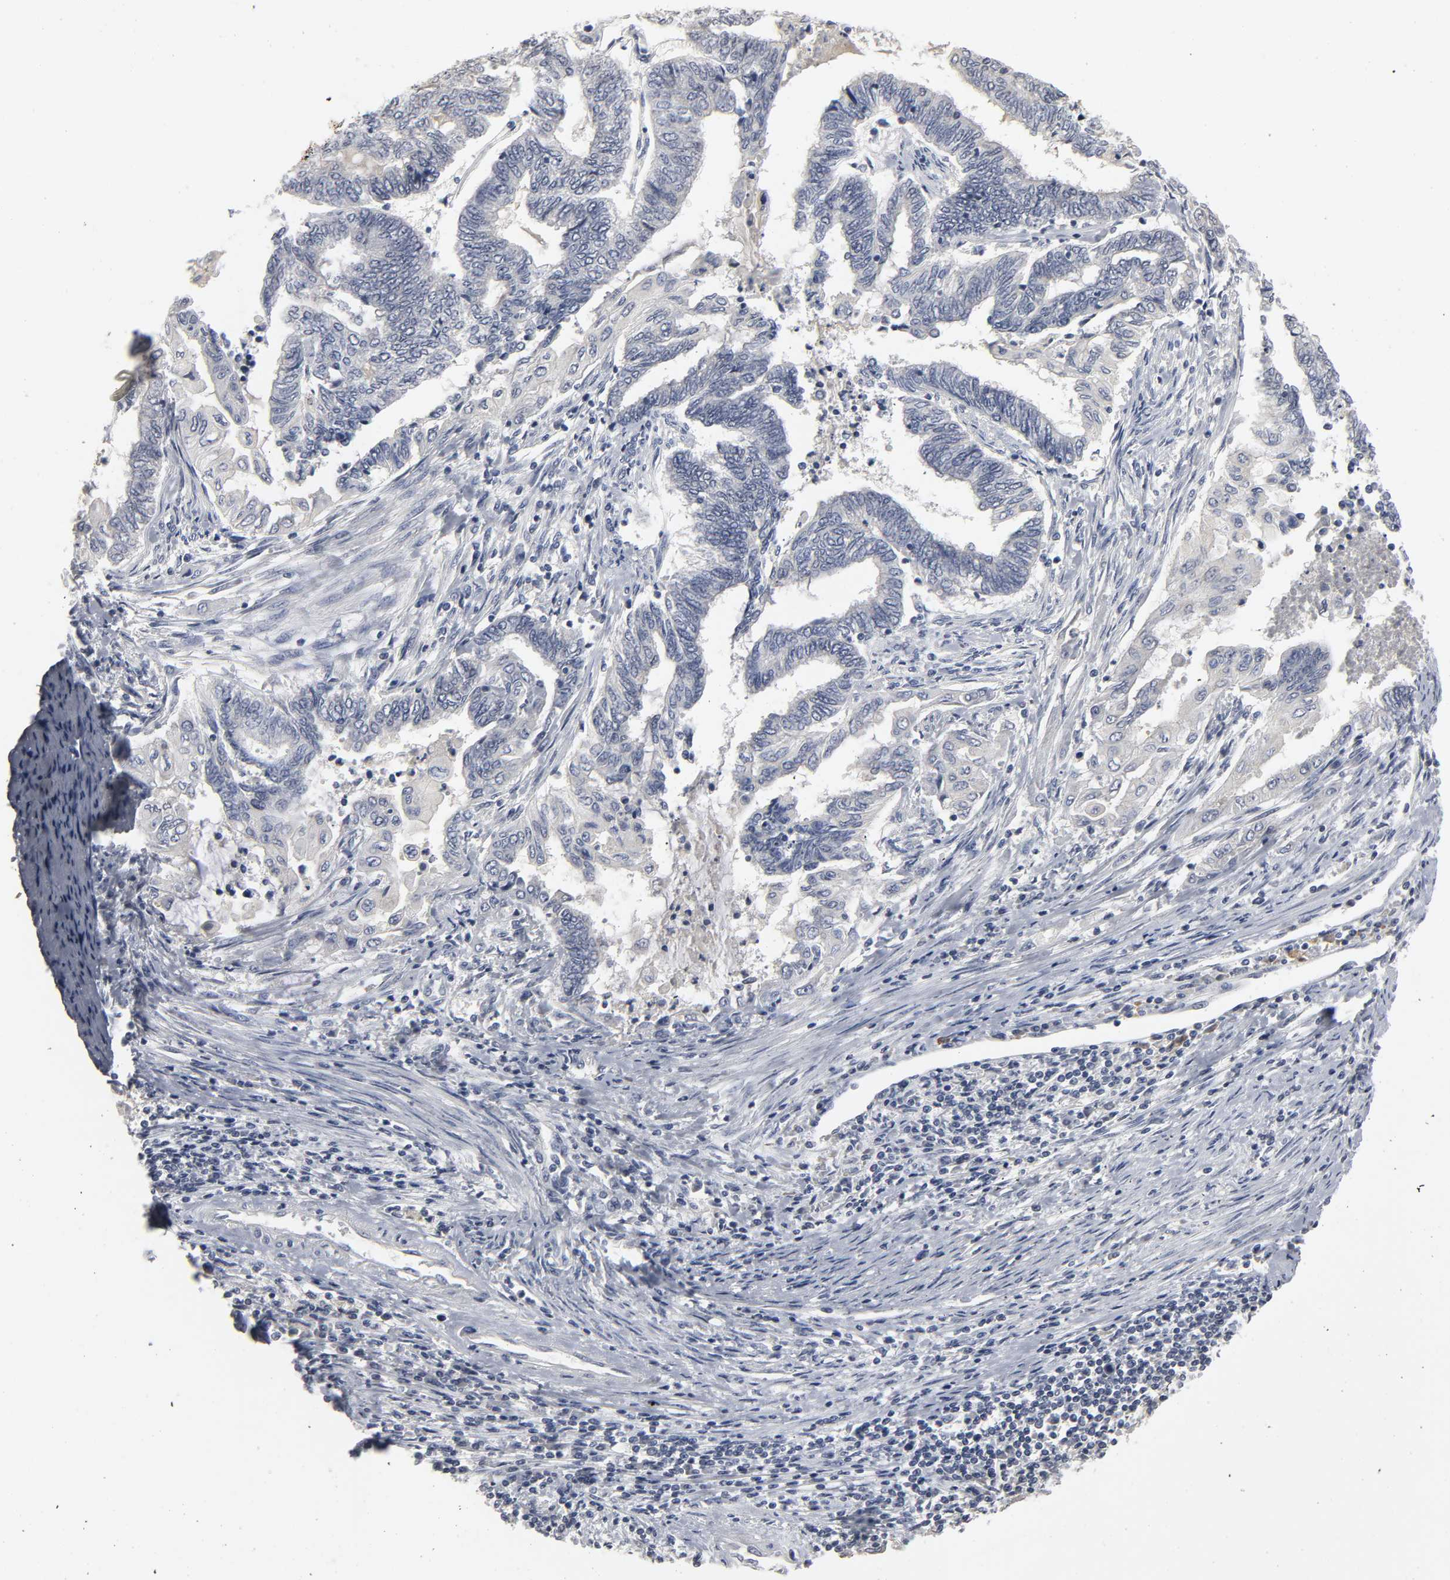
{"staining": {"intensity": "negative", "quantity": "none", "location": "none"}, "tissue": "endometrial cancer", "cell_type": "Tumor cells", "image_type": "cancer", "snomed": [{"axis": "morphology", "description": "Adenocarcinoma, NOS"}, {"axis": "topography", "description": "Uterus"}, {"axis": "topography", "description": "Endometrium"}], "caption": "The micrograph reveals no significant expression in tumor cells of adenocarcinoma (endometrial).", "gene": "TCAP", "patient": {"sex": "female", "age": 70}}